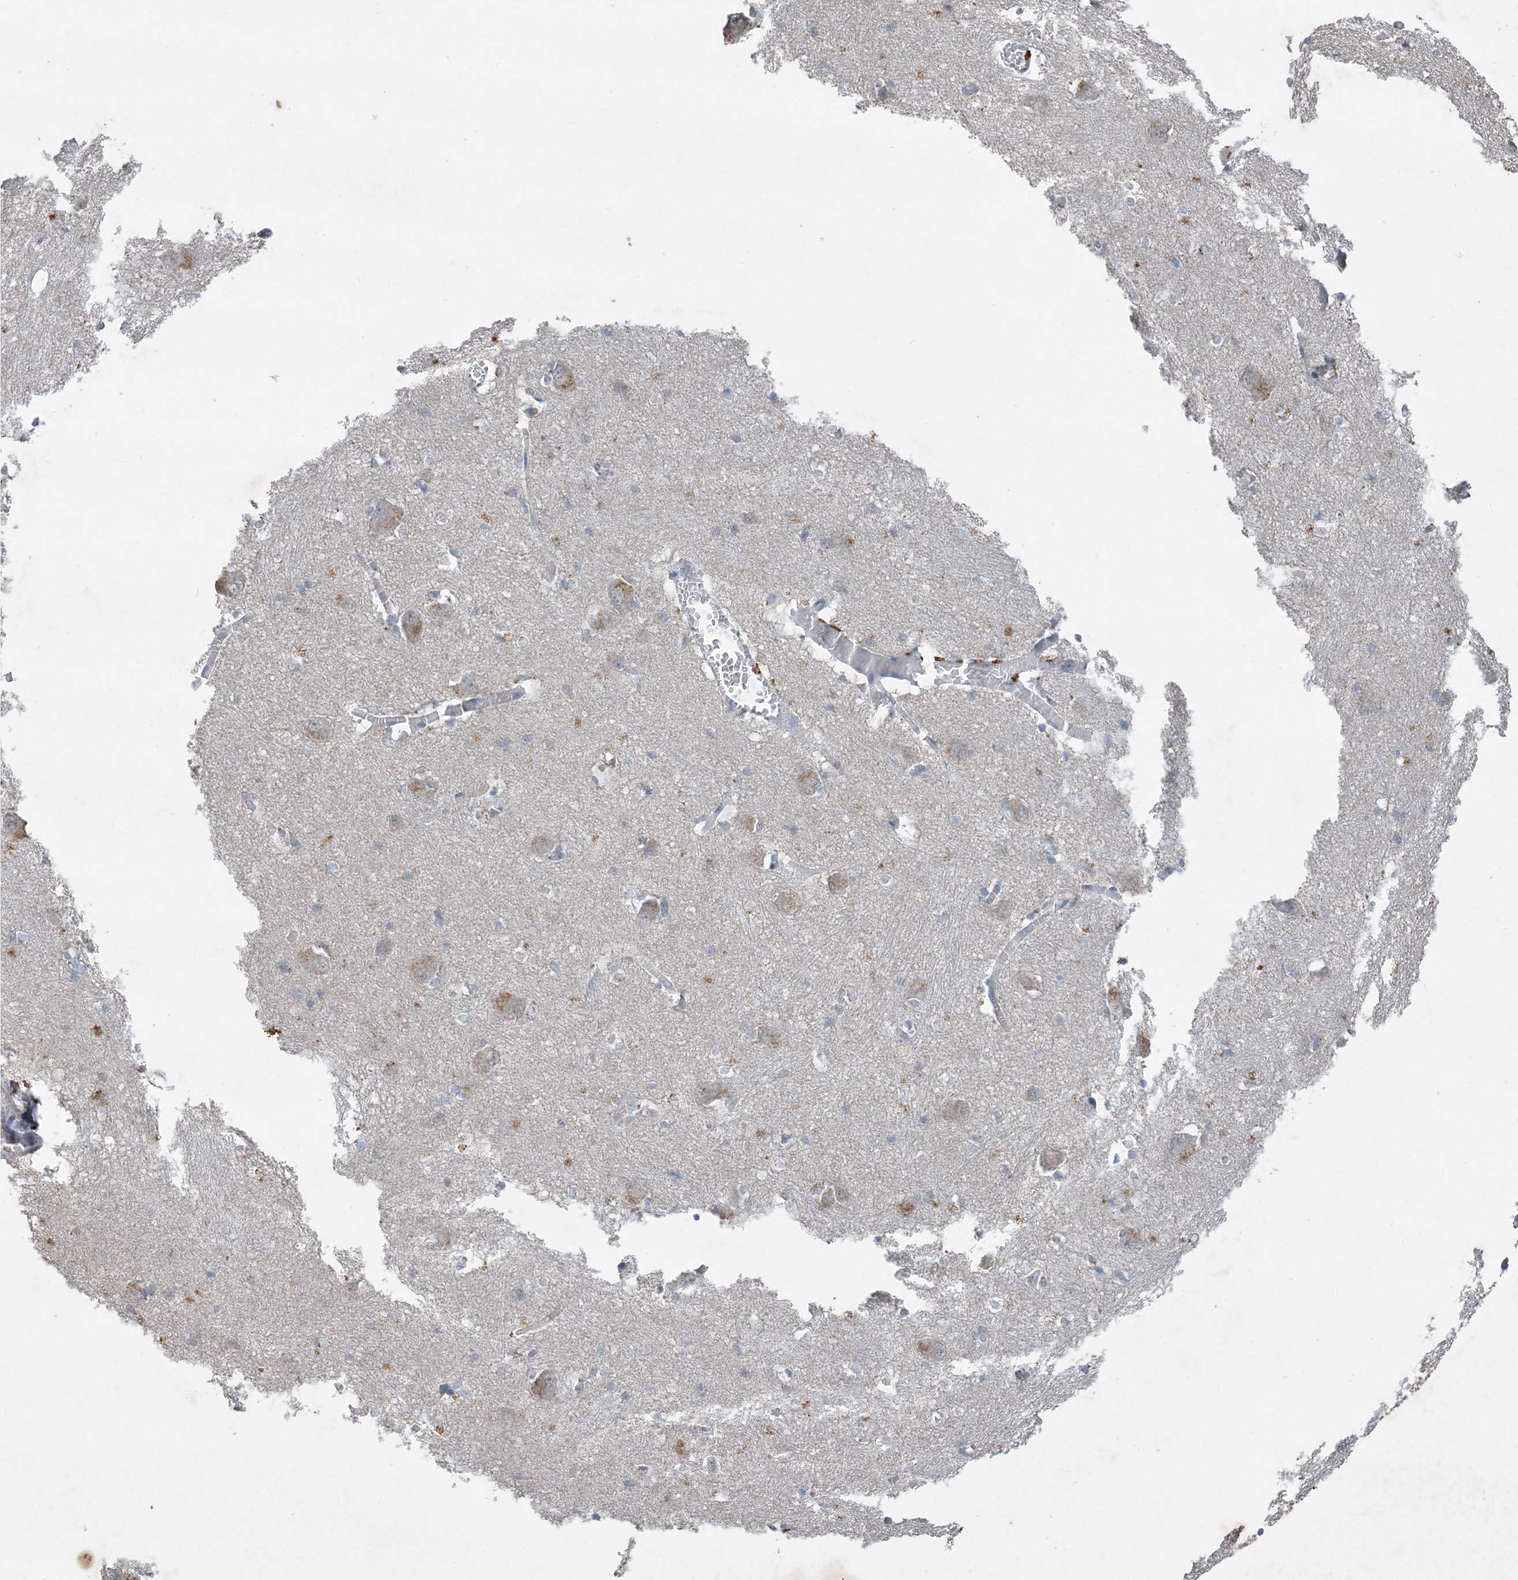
{"staining": {"intensity": "moderate", "quantity": "<25%", "location": "cytoplasmic/membranous"}, "tissue": "caudate", "cell_type": "Glial cells", "image_type": "normal", "snomed": [{"axis": "morphology", "description": "Normal tissue, NOS"}, {"axis": "topography", "description": "Lateral ventricle wall"}], "caption": "Human caudate stained with a brown dye displays moderate cytoplasmic/membranous positive staining in about <25% of glial cells.", "gene": "FCN3", "patient": {"sex": "male", "age": 37}}